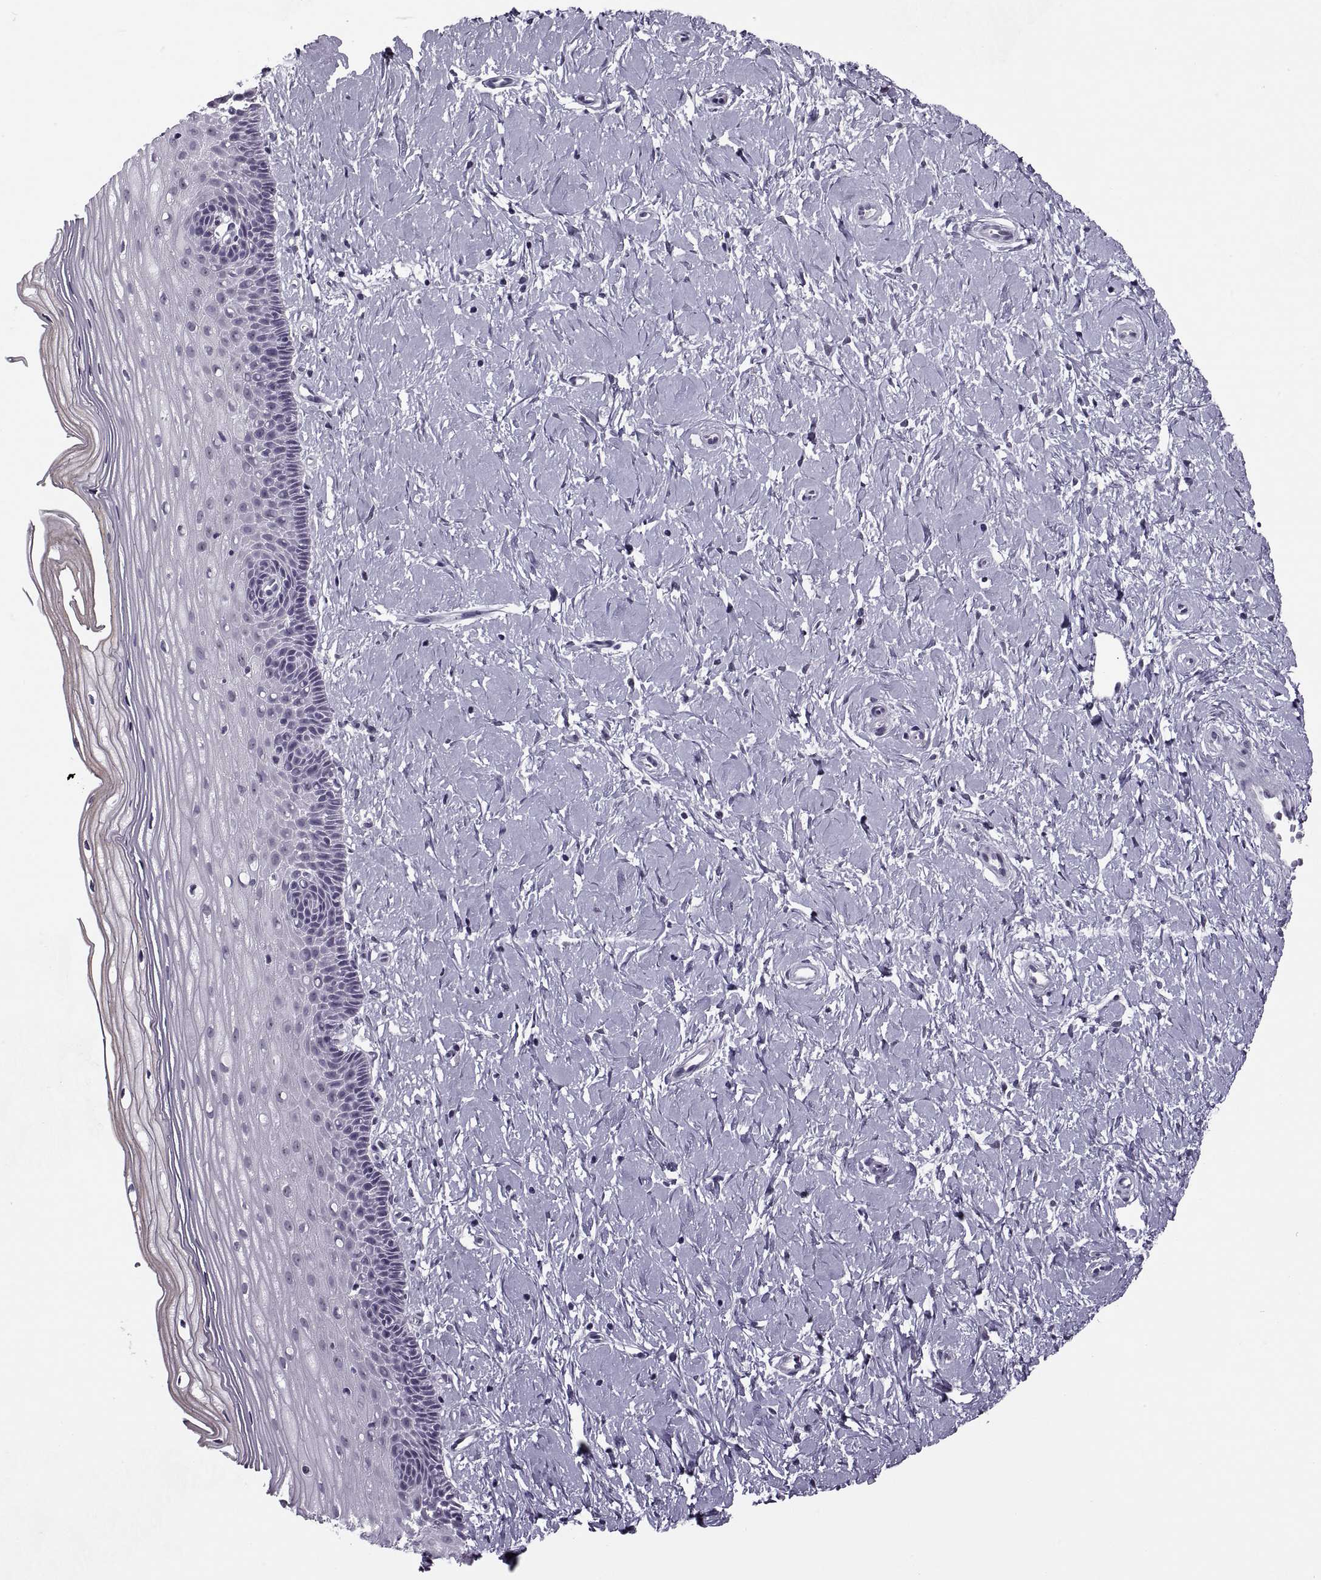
{"staining": {"intensity": "negative", "quantity": "none", "location": "none"}, "tissue": "cervix", "cell_type": "Glandular cells", "image_type": "normal", "snomed": [{"axis": "morphology", "description": "Normal tissue, NOS"}, {"axis": "topography", "description": "Cervix"}], "caption": "IHC photomicrograph of benign human cervix stained for a protein (brown), which shows no expression in glandular cells.", "gene": "TBC1D3B", "patient": {"sex": "female", "age": 37}}